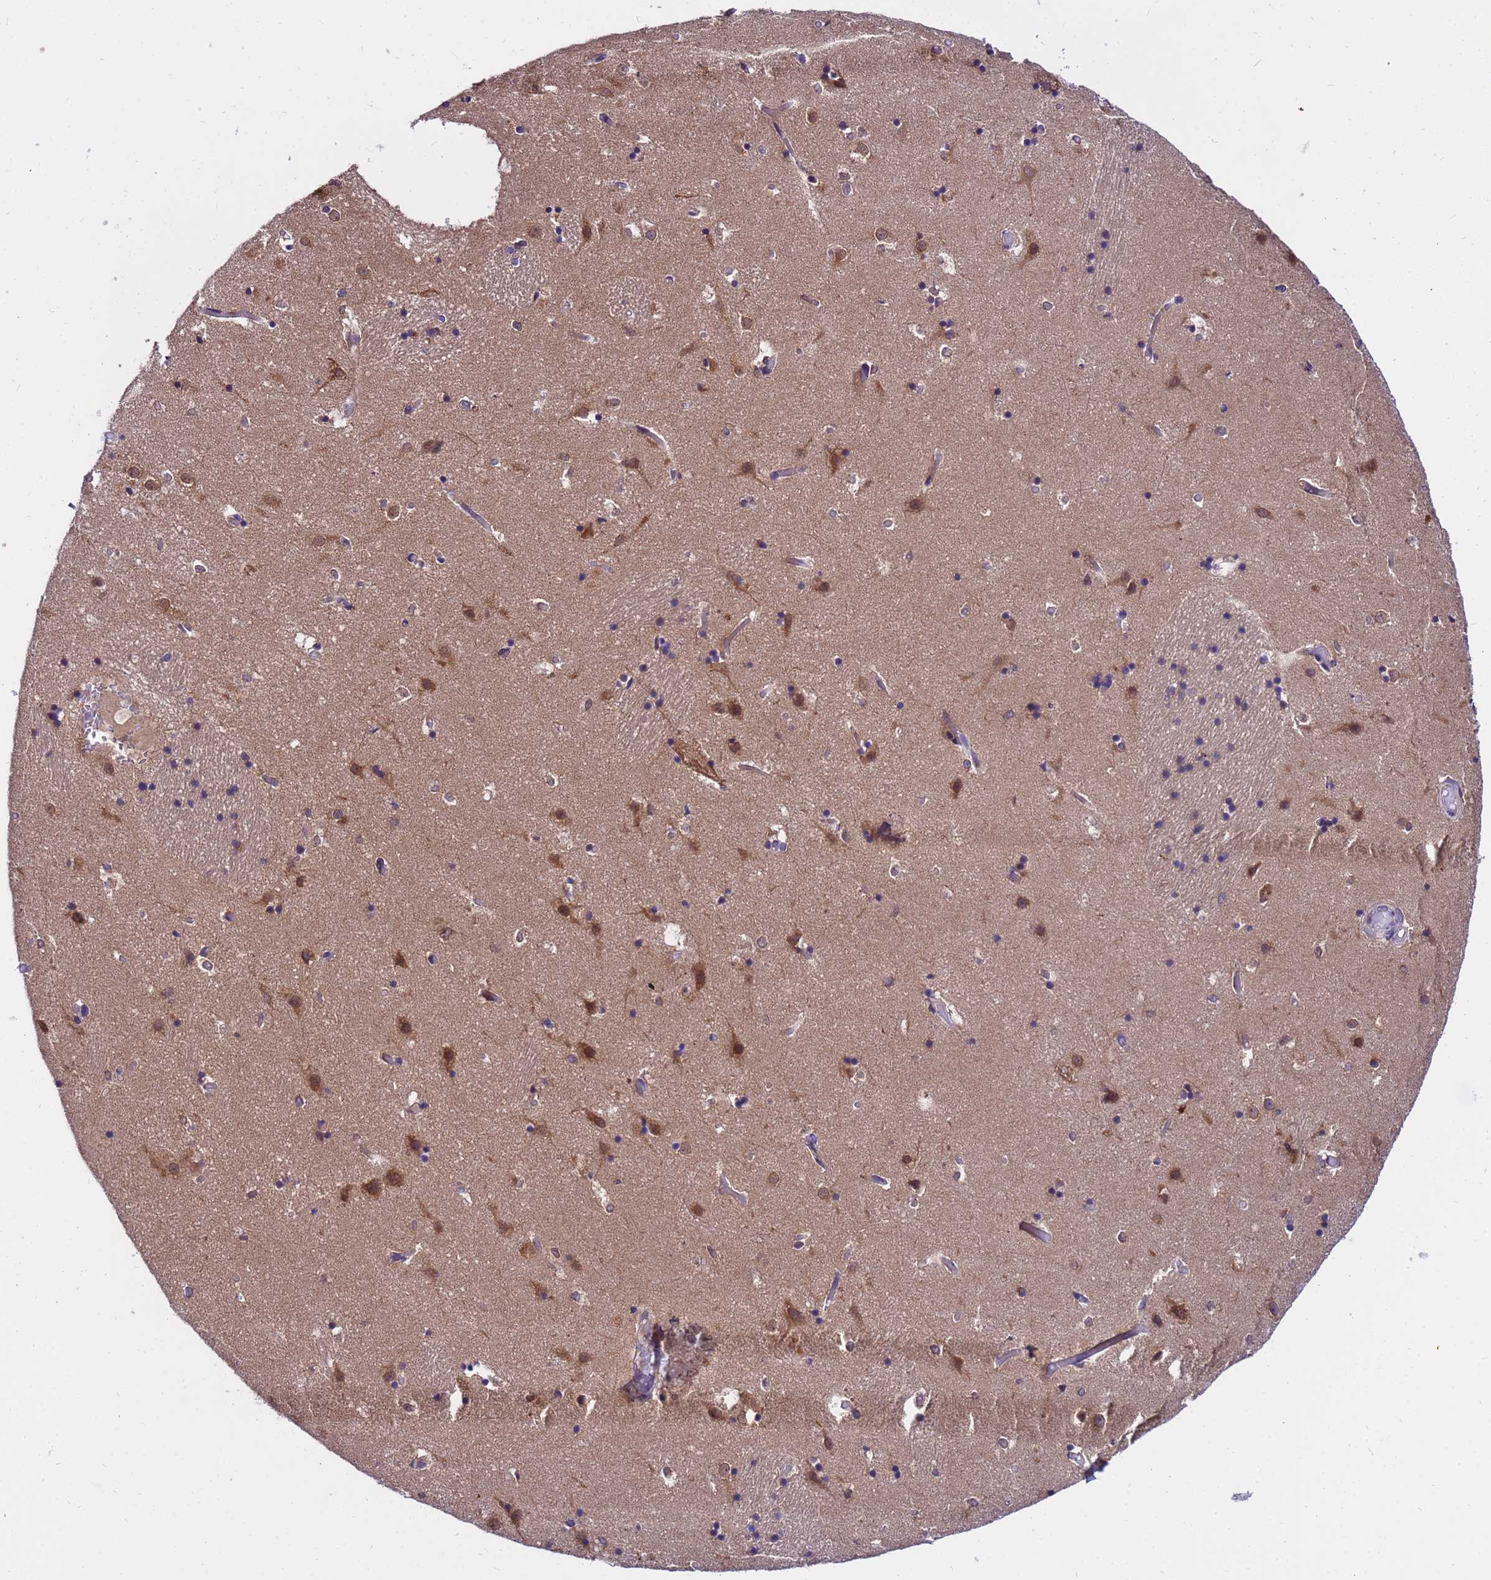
{"staining": {"intensity": "weak", "quantity": "<25%", "location": "cytoplasmic/membranous"}, "tissue": "caudate", "cell_type": "Glial cells", "image_type": "normal", "snomed": [{"axis": "morphology", "description": "Normal tissue, NOS"}, {"axis": "topography", "description": "Lateral ventricle wall"}], "caption": "DAB (3,3'-diaminobenzidine) immunohistochemical staining of normal human caudate exhibits no significant expression in glial cells. The staining is performed using DAB brown chromogen with nuclei counter-stained in using hematoxylin.", "gene": "GET3", "patient": {"sex": "female", "age": 52}}